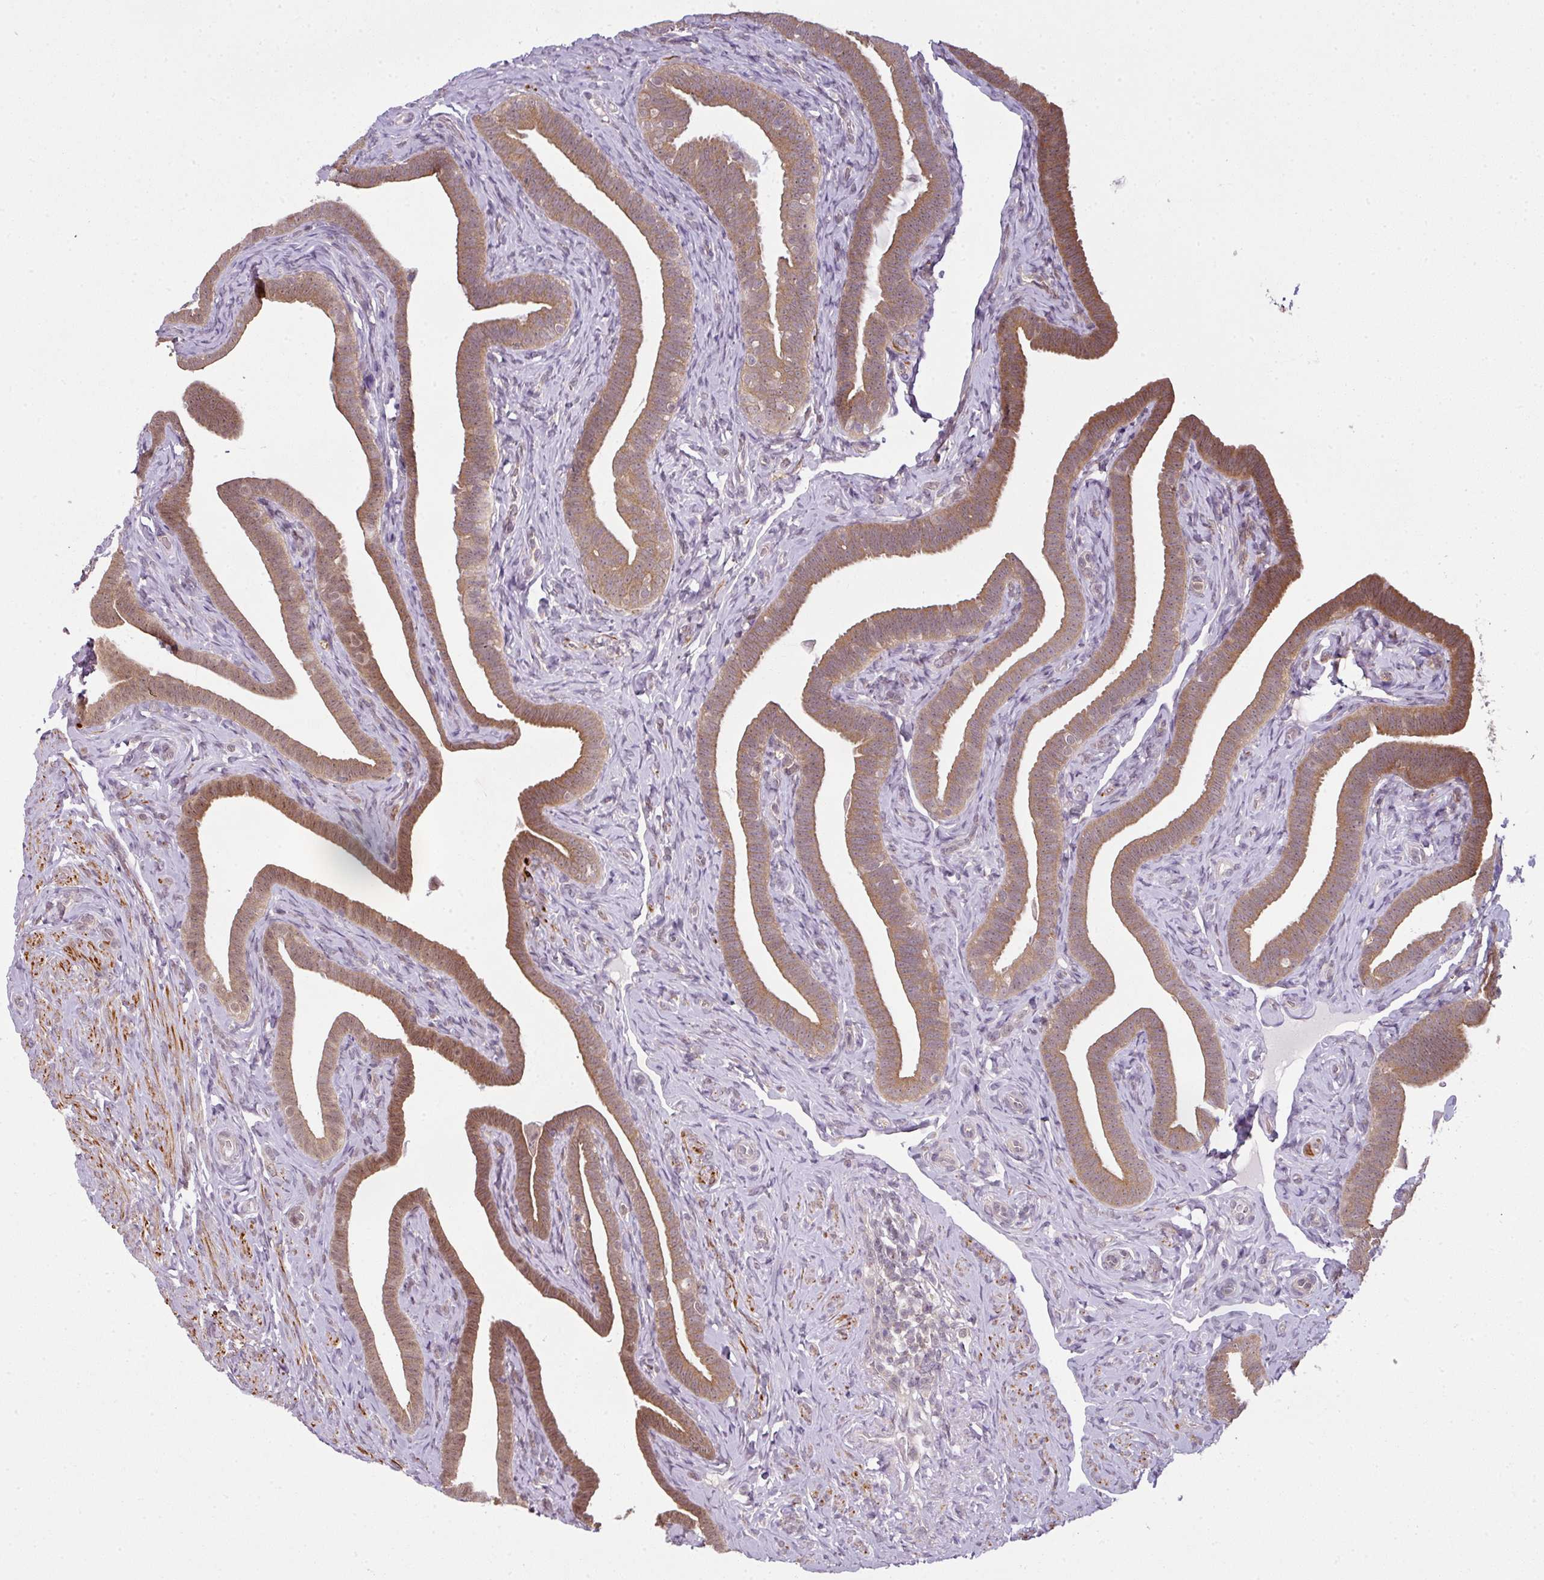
{"staining": {"intensity": "moderate", "quantity": ">75%", "location": "cytoplasmic/membranous,nuclear"}, "tissue": "fallopian tube", "cell_type": "Glandular cells", "image_type": "normal", "snomed": [{"axis": "morphology", "description": "Normal tissue, NOS"}, {"axis": "topography", "description": "Fallopian tube"}], "caption": "The histopathology image shows staining of normal fallopian tube, revealing moderate cytoplasmic/membranous,nuclear protein positivity (brown color) within glandular cells. The staining was performed using DAB (3,3'-diaminobenzidine), with brown indicating positive protein expression. Nuclei are stained blue with hematoxylin.", "gene": "DERPC", "patient": {"sex": "female", "age": 69}}